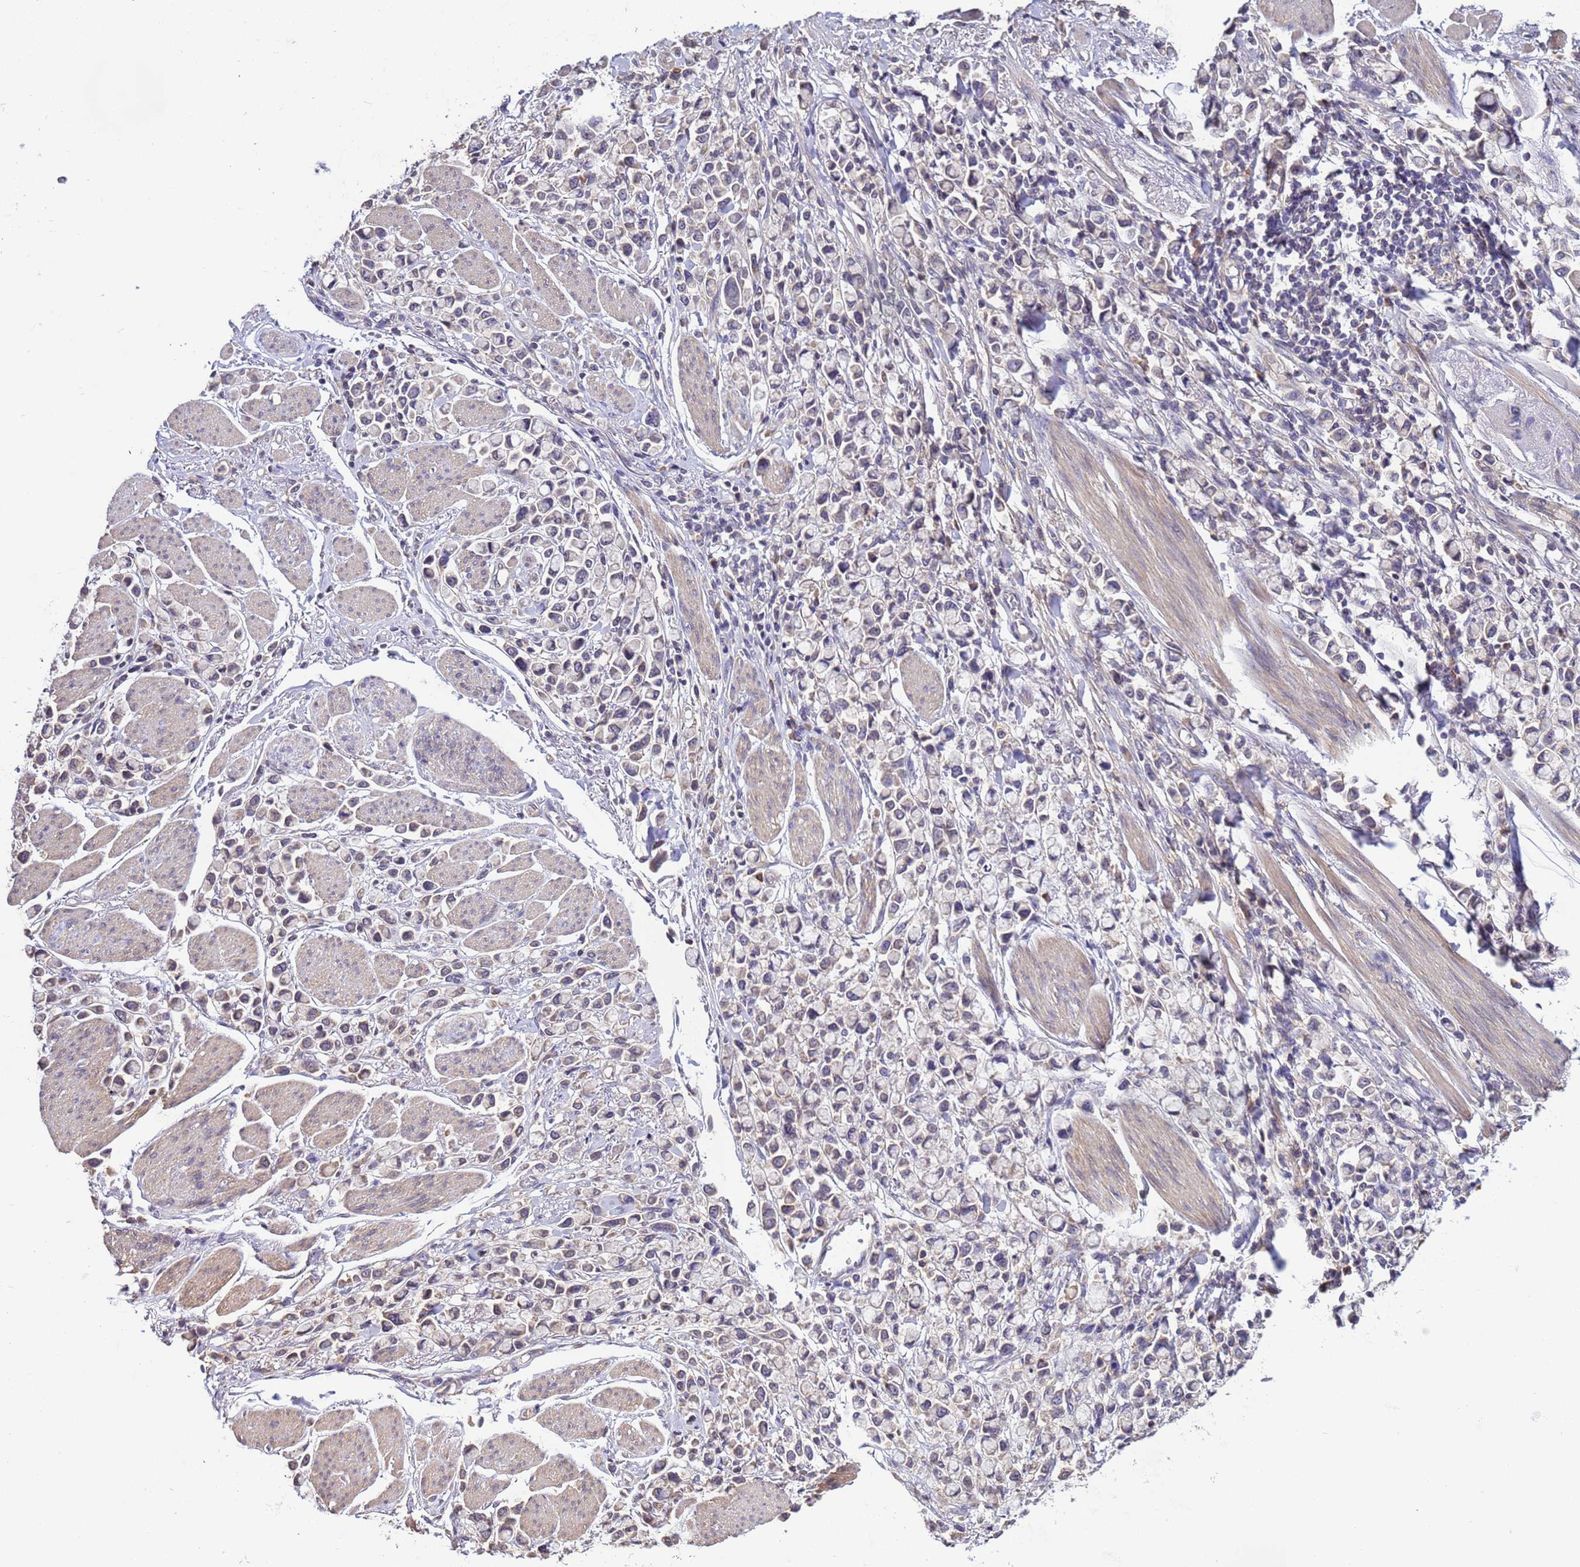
{"staining": {"intensity": "negative", "quantity": "none", "location": "none"}, "tissue": "stomach cancer", "cell_type": "Tumor cells", "image_type": "cancer", "snomed": [{"axis": "morphology", "description": "Adenocarcinoma, NOS"}, {"axis": "topography", "description": "Stomach"}], "caption": "Tumor cells are negative for brown protein staining in stomach cancer. (DAB IHC, high magnification).", "gene": "ELMOD2", "patient": {"sex": "female", "age": 81}}